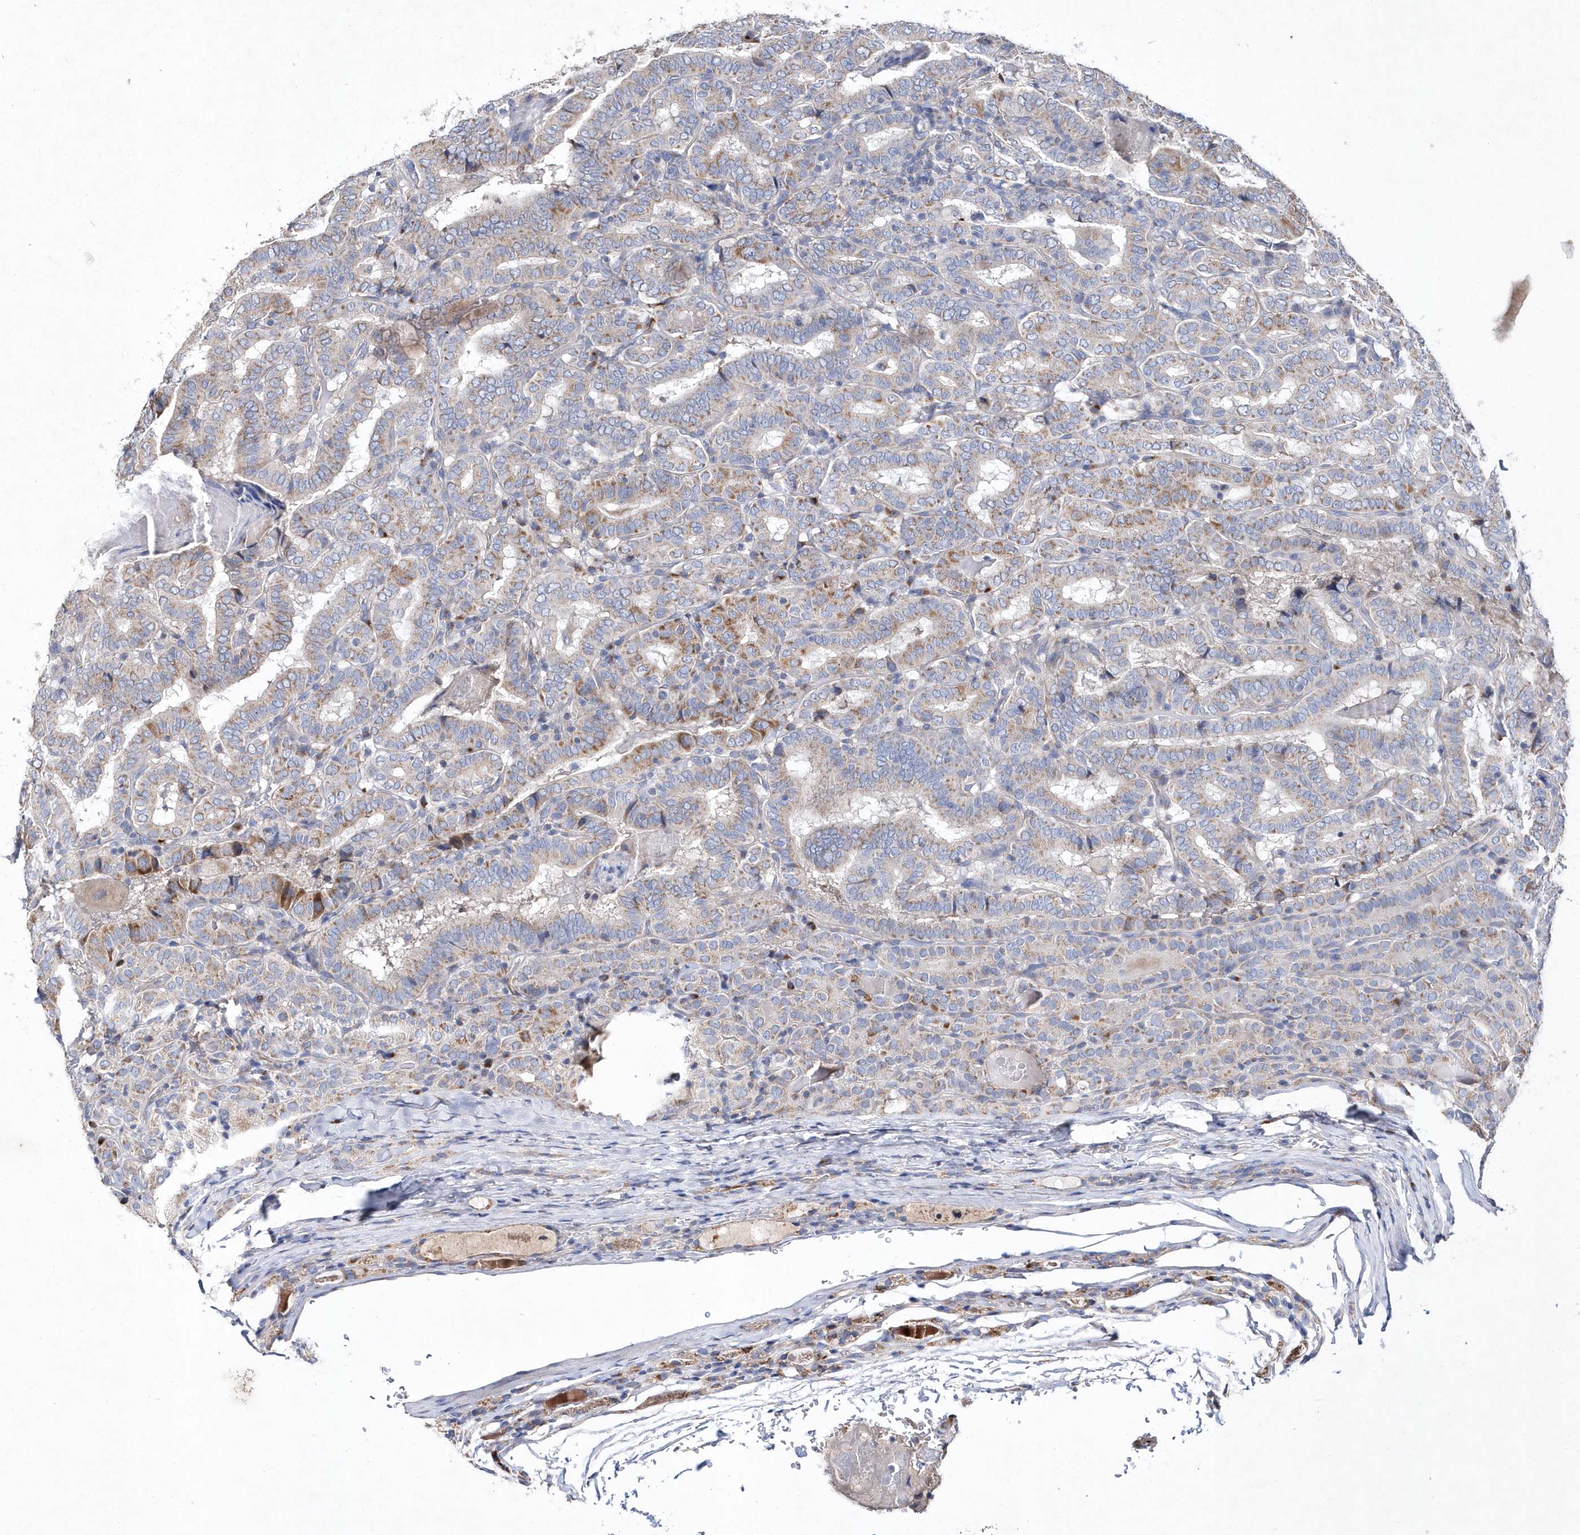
{"staining": {"intensity": "weak", "quantity": "25%-75%", "location": "cytoplasmic/membranous"}, "tissue": "thyroid cancer", "cell_type": "Tumor cells", "image_type": "cancer", "snomed": [{"axis": "morphology", "description": "Papillary adenocarcinoma, NOS"}, {"axis": "topography", "description": "Thyroid gland"}], "caption": "Thyroid cancer stained for a protein reveals weak cytoplasmic/membranous positivity in tumor cells.", "gene": "METTL8", "patient": {"sex": "female", "age": 72}}